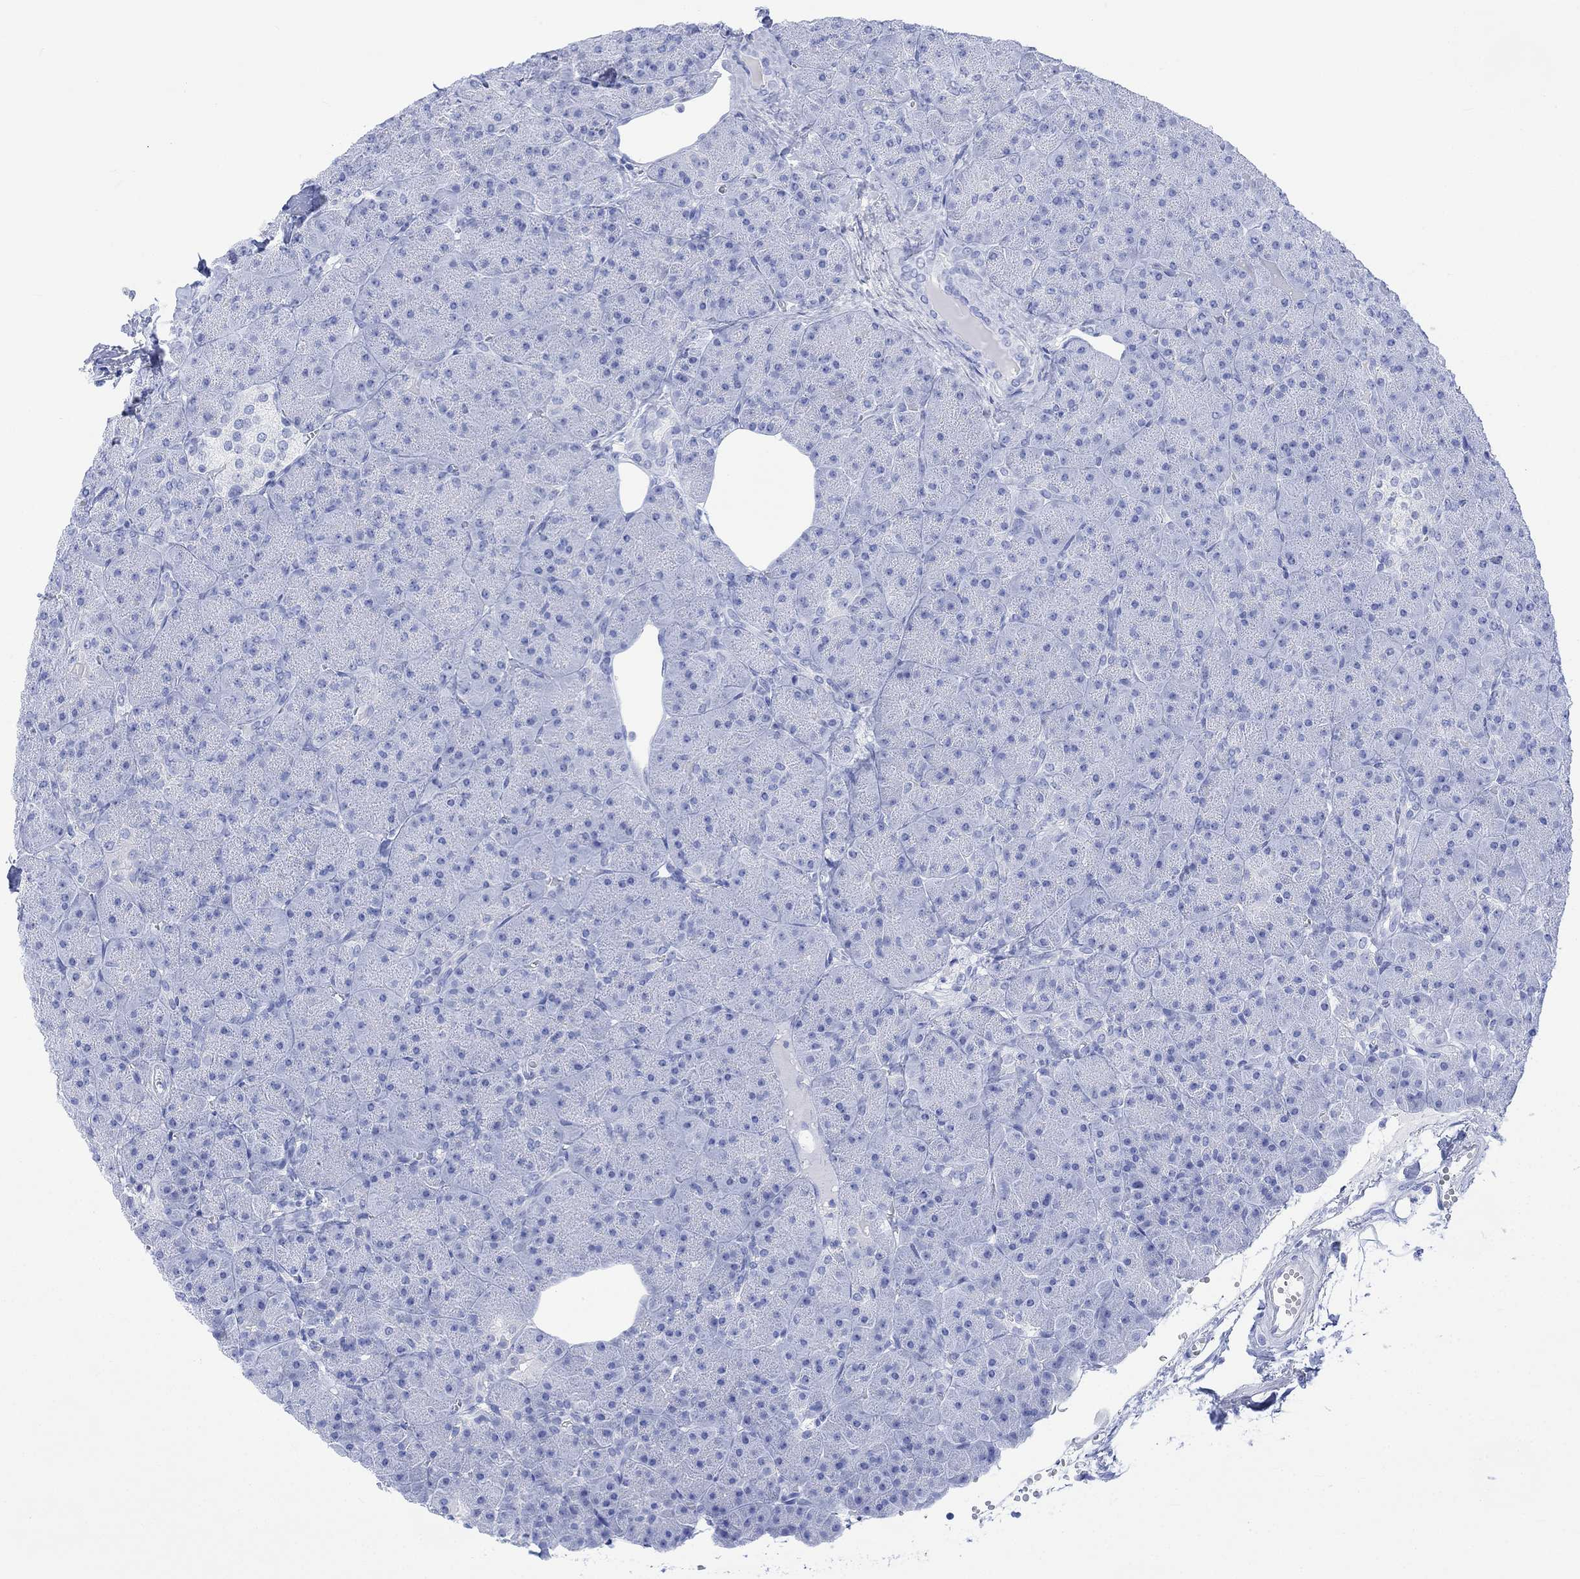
{"staining": {"intensity": "negative", "quantity": "none", "location": "none"}, "tissue": "pancreas", "cell_type": "Exocrine glandular cells", "image_type": "normal", "snomed": [{"axis": "morphology", "description": "Normal tissue, NOS"}, {"axis": "topography", "description": "Pancreas"}], "caption": "This image is of unremarkable pancreas stained with immunohistochemistry (IHC) to label a protein in brown with the nuclei are counter-stained blue. There is no expression in exocrine glandular cells.", "gene": "CELF4", "patient": {"sex": "male", "age": 61}}